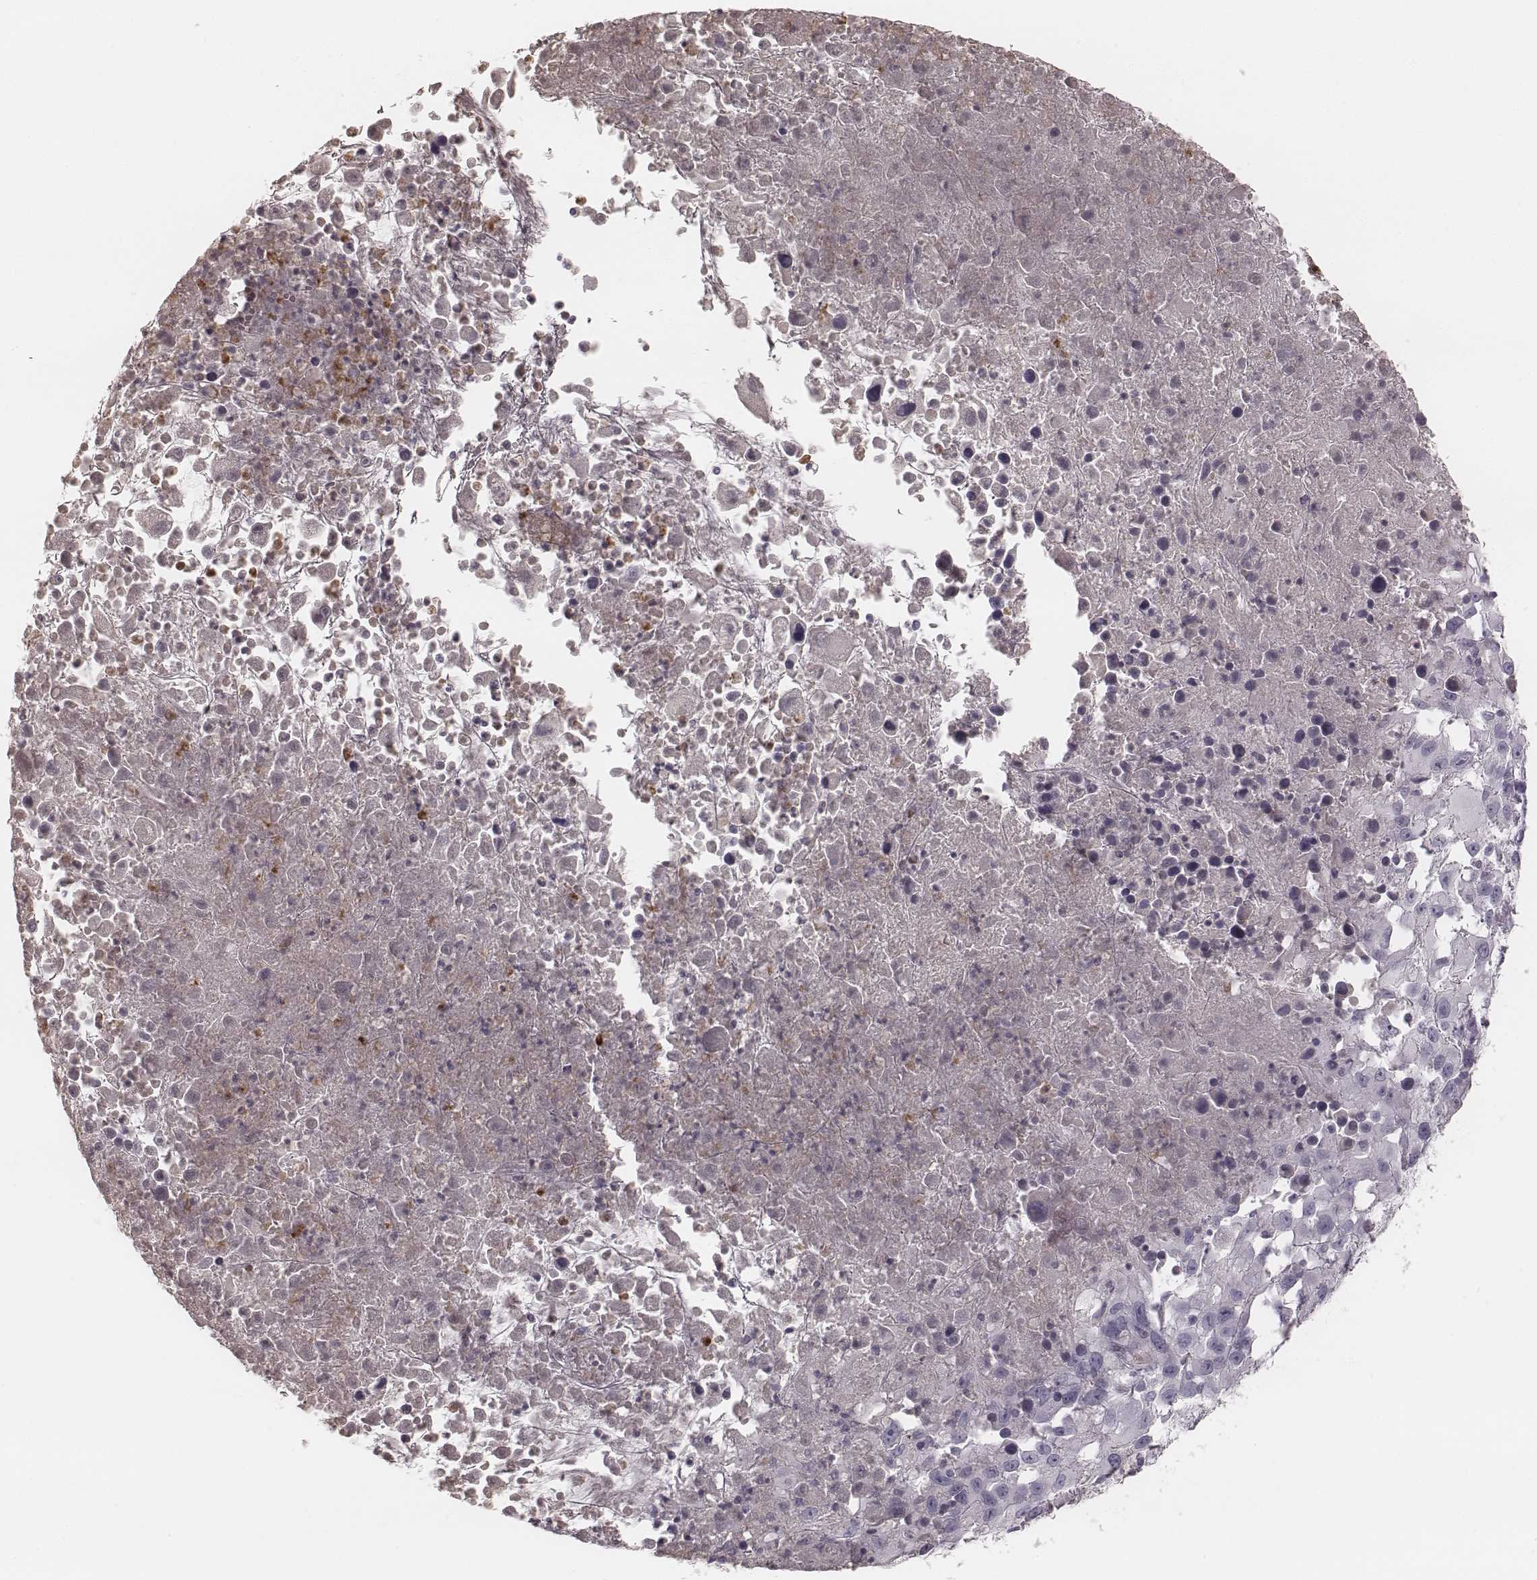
{"staining": {"intensity": "negative", "quantity": "none", "location": "none"}, "tissue": "melanoma", "cell_type": "Tumor cells", "image_type": "cancer", "snomed": [{"axis": "morphology", "description": "Malignant melanoma, Metastatic site"}, {"axis": "topography", "description": "Soft tissue"}], "caption": "DAB (3,3'-diaminobenzidine) immunohistochemical staining of melanoma displays no significant positivity in tumor cells.", "gene": "SMIM24", "patient": {"sex": "male", "age": 50}}